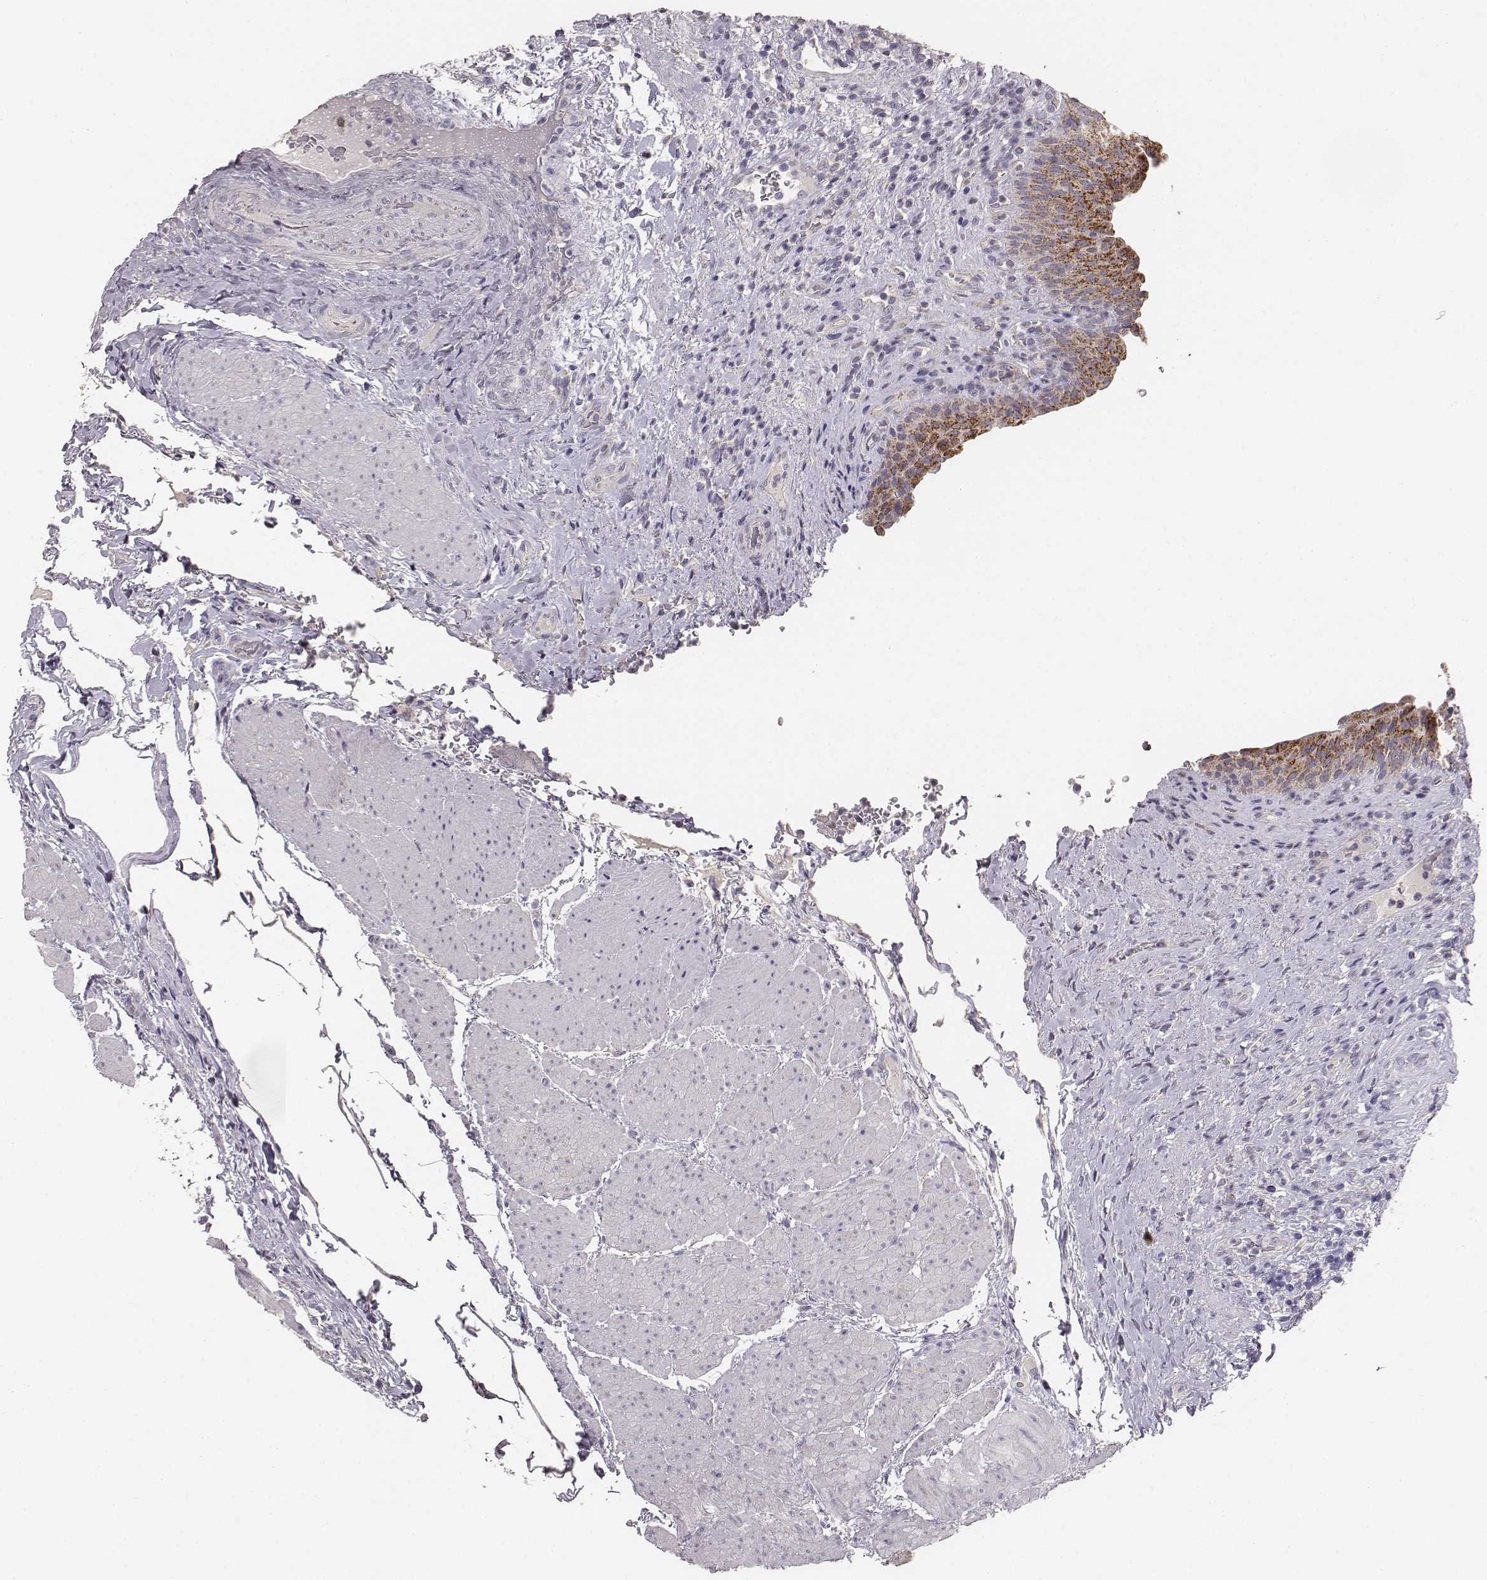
{"staining": {"intensity": "moderate", "quantity": "25%-75%", "location": "cytoplasmic/membranous"}, "tissue": "urinary bladder", "cell_type": "Urothelial cells", "image_type": "normal", "snomed": [{"axis": "morphology", "description": "Normal tissue, NOS"}, {"axis": "topography", "description": "Urinary bladder"}], "caption": "There is medium levels of moderate cytoplasmic/membranous positivity in urothelial cells of unremarkable urinary bladder, as demonstrated by immunohistochemical staining (brown color).", "gene": "ABCD3", "patient": {"sex": "male", "age": 66}}